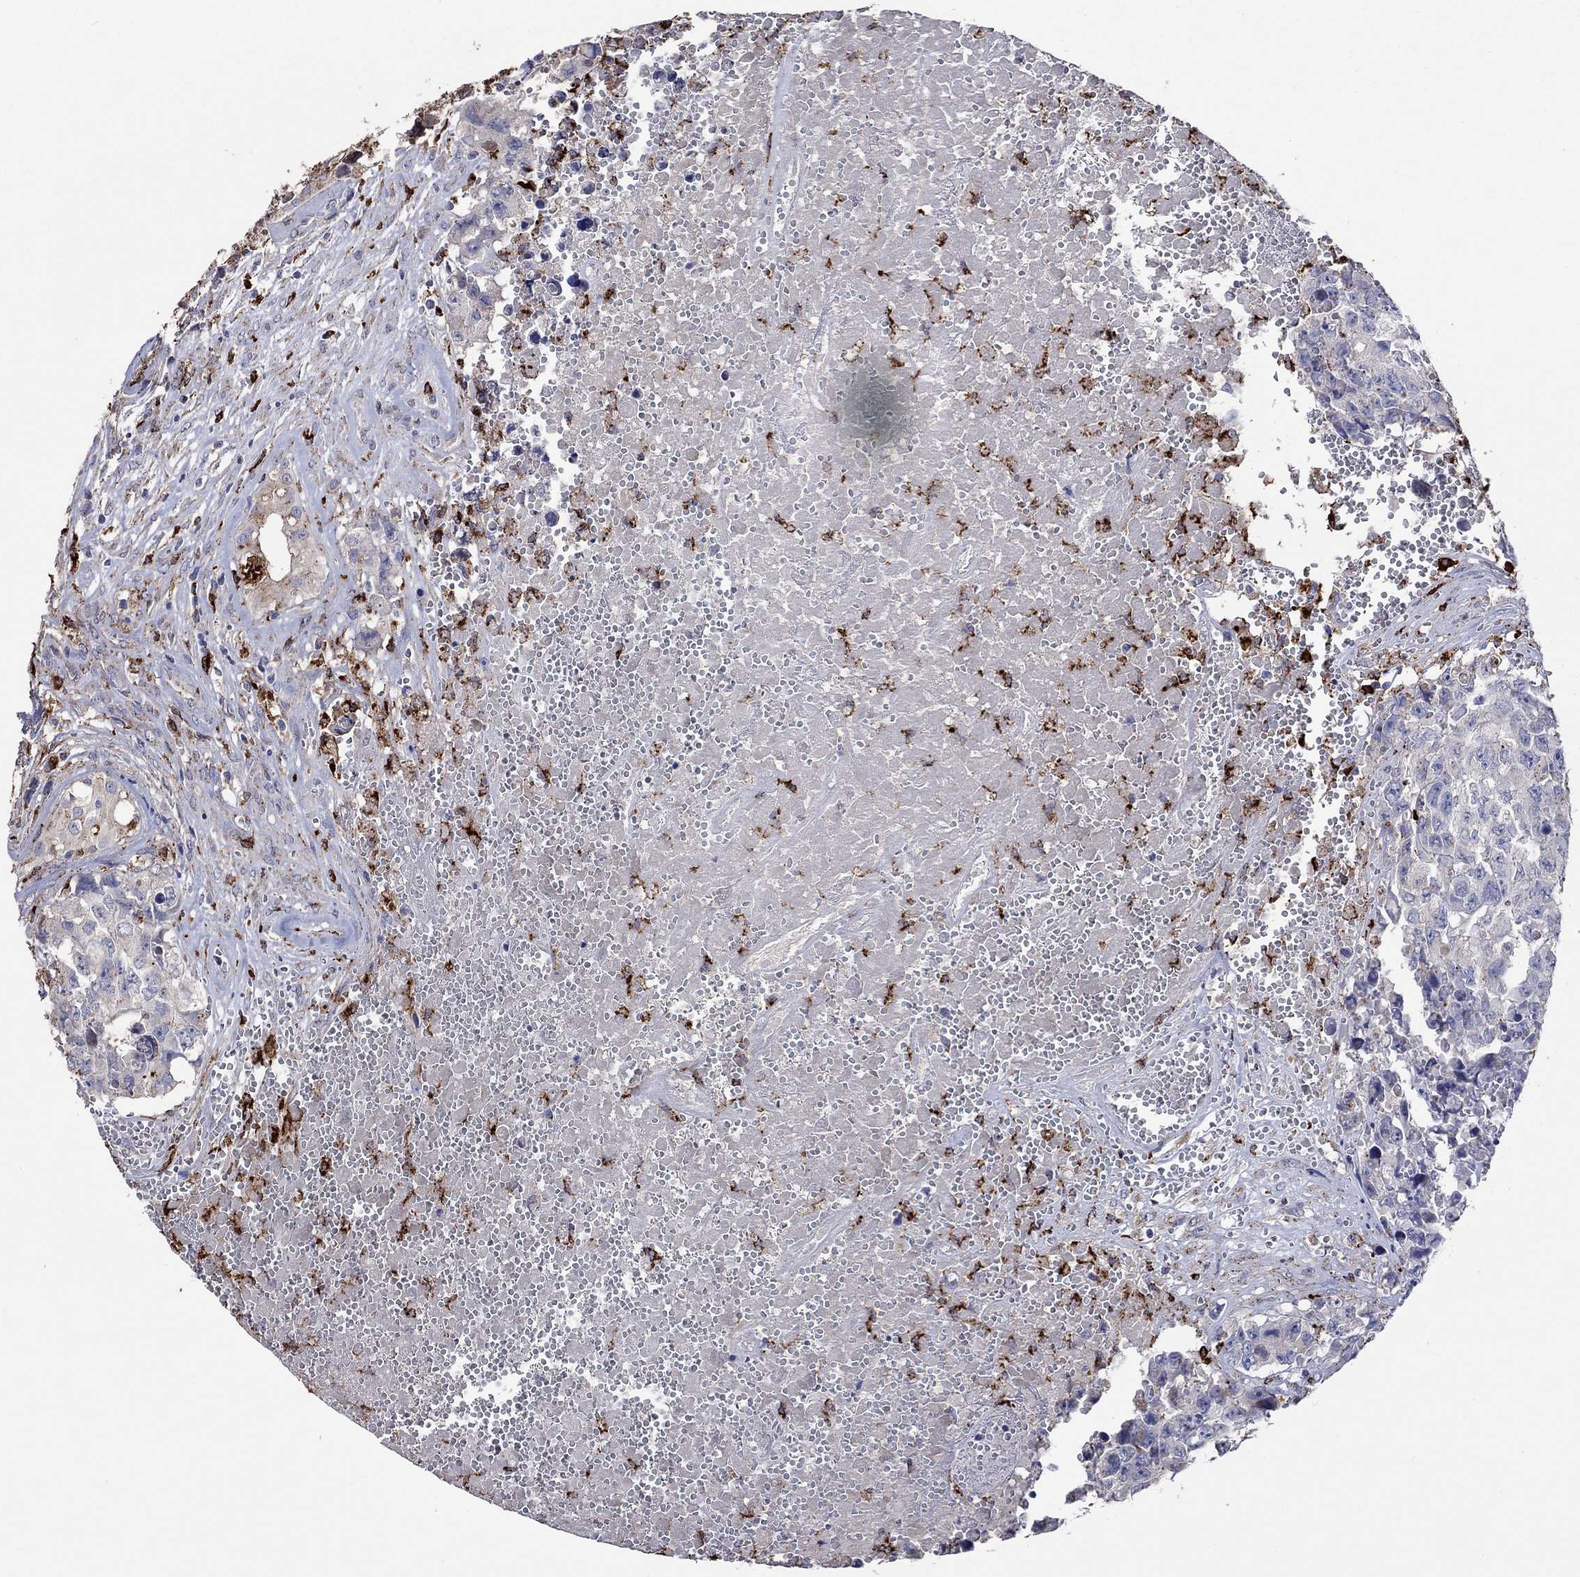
{"staining": {"intensity": "negative", "quantity": "none", "location": "none"}, "tissue": "testis cancer", "cell_type": "Tumor cells", "image_type": "cancer", "snomed": [{"axis": "morphology", "description": "Carcinoma, Embryonal, NOS"}, {"axis": "topography", "description": "Testis"}], "caption": "High magnification brightfield microscopy of embryonal carcinoma (testis) stained with DAB (3,3'-diaminobenzidine) (brown) and counterstained with hematoxylin (blue): tumor cells show no significant expression.", "gene": "CTSB", "patient": {"sex": "male", "age": 23}}